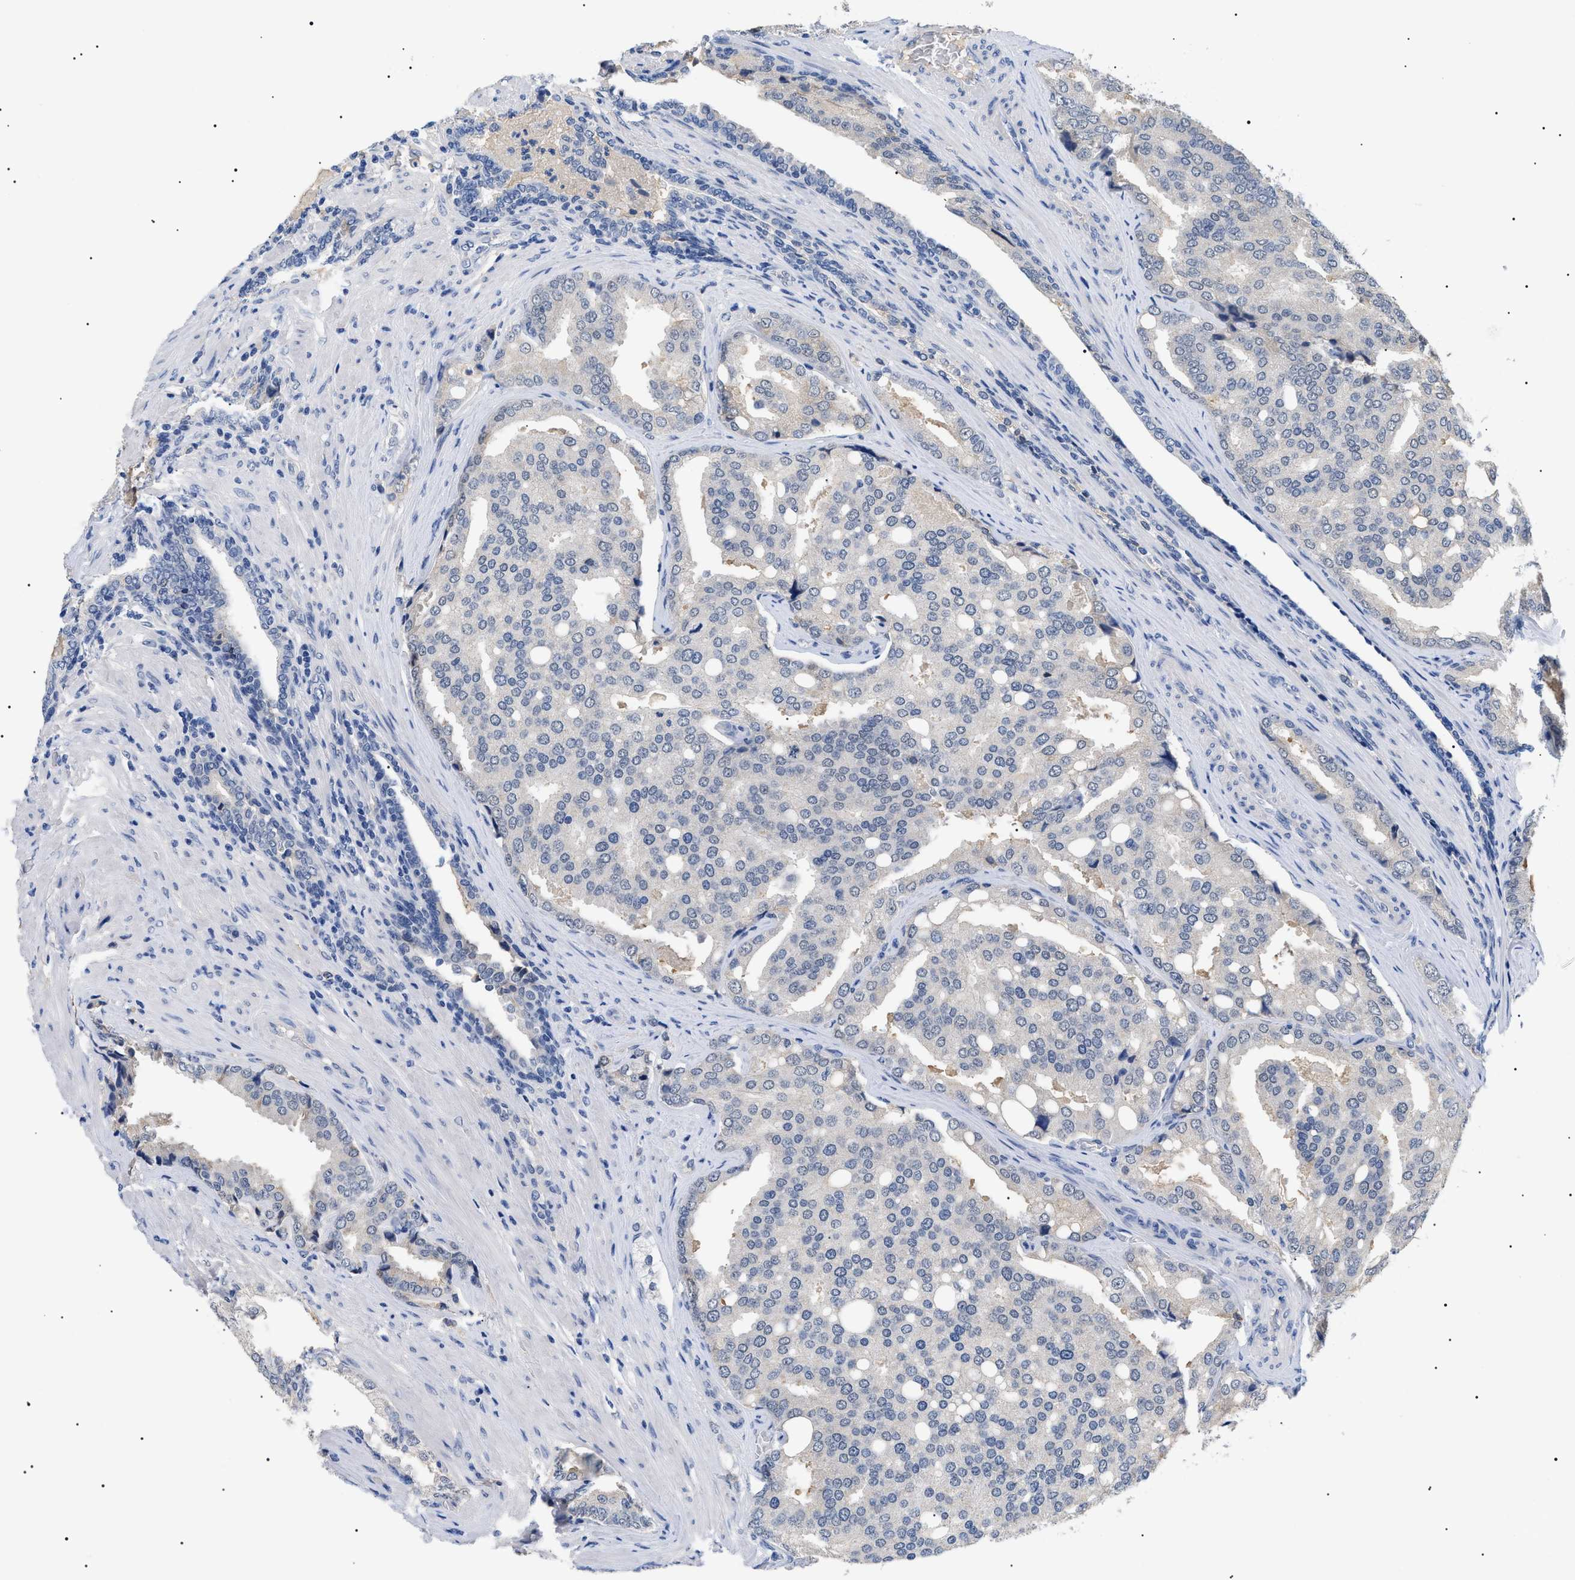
{"staining": {"intensity": "weak", "quantity": "25%-75%", "location": "cytoplasmic/membranous"}, "tissue": "prostate cancer", "cell_type": "Tumor cells", "image_type": "cancer", "snomed": [{"axis": "morphology", "description": "Adenocarcinoma, High grade"}, {"axis": "topography", "description": "Prostate"}], "caption": "Weak cytoplasmic/membranous protein staining is appreciated in approximately 25%-75% of tumor cells in prostate cancer.", "gene": "PRRT2", "patient": {"sex": "male", "age": 50}}